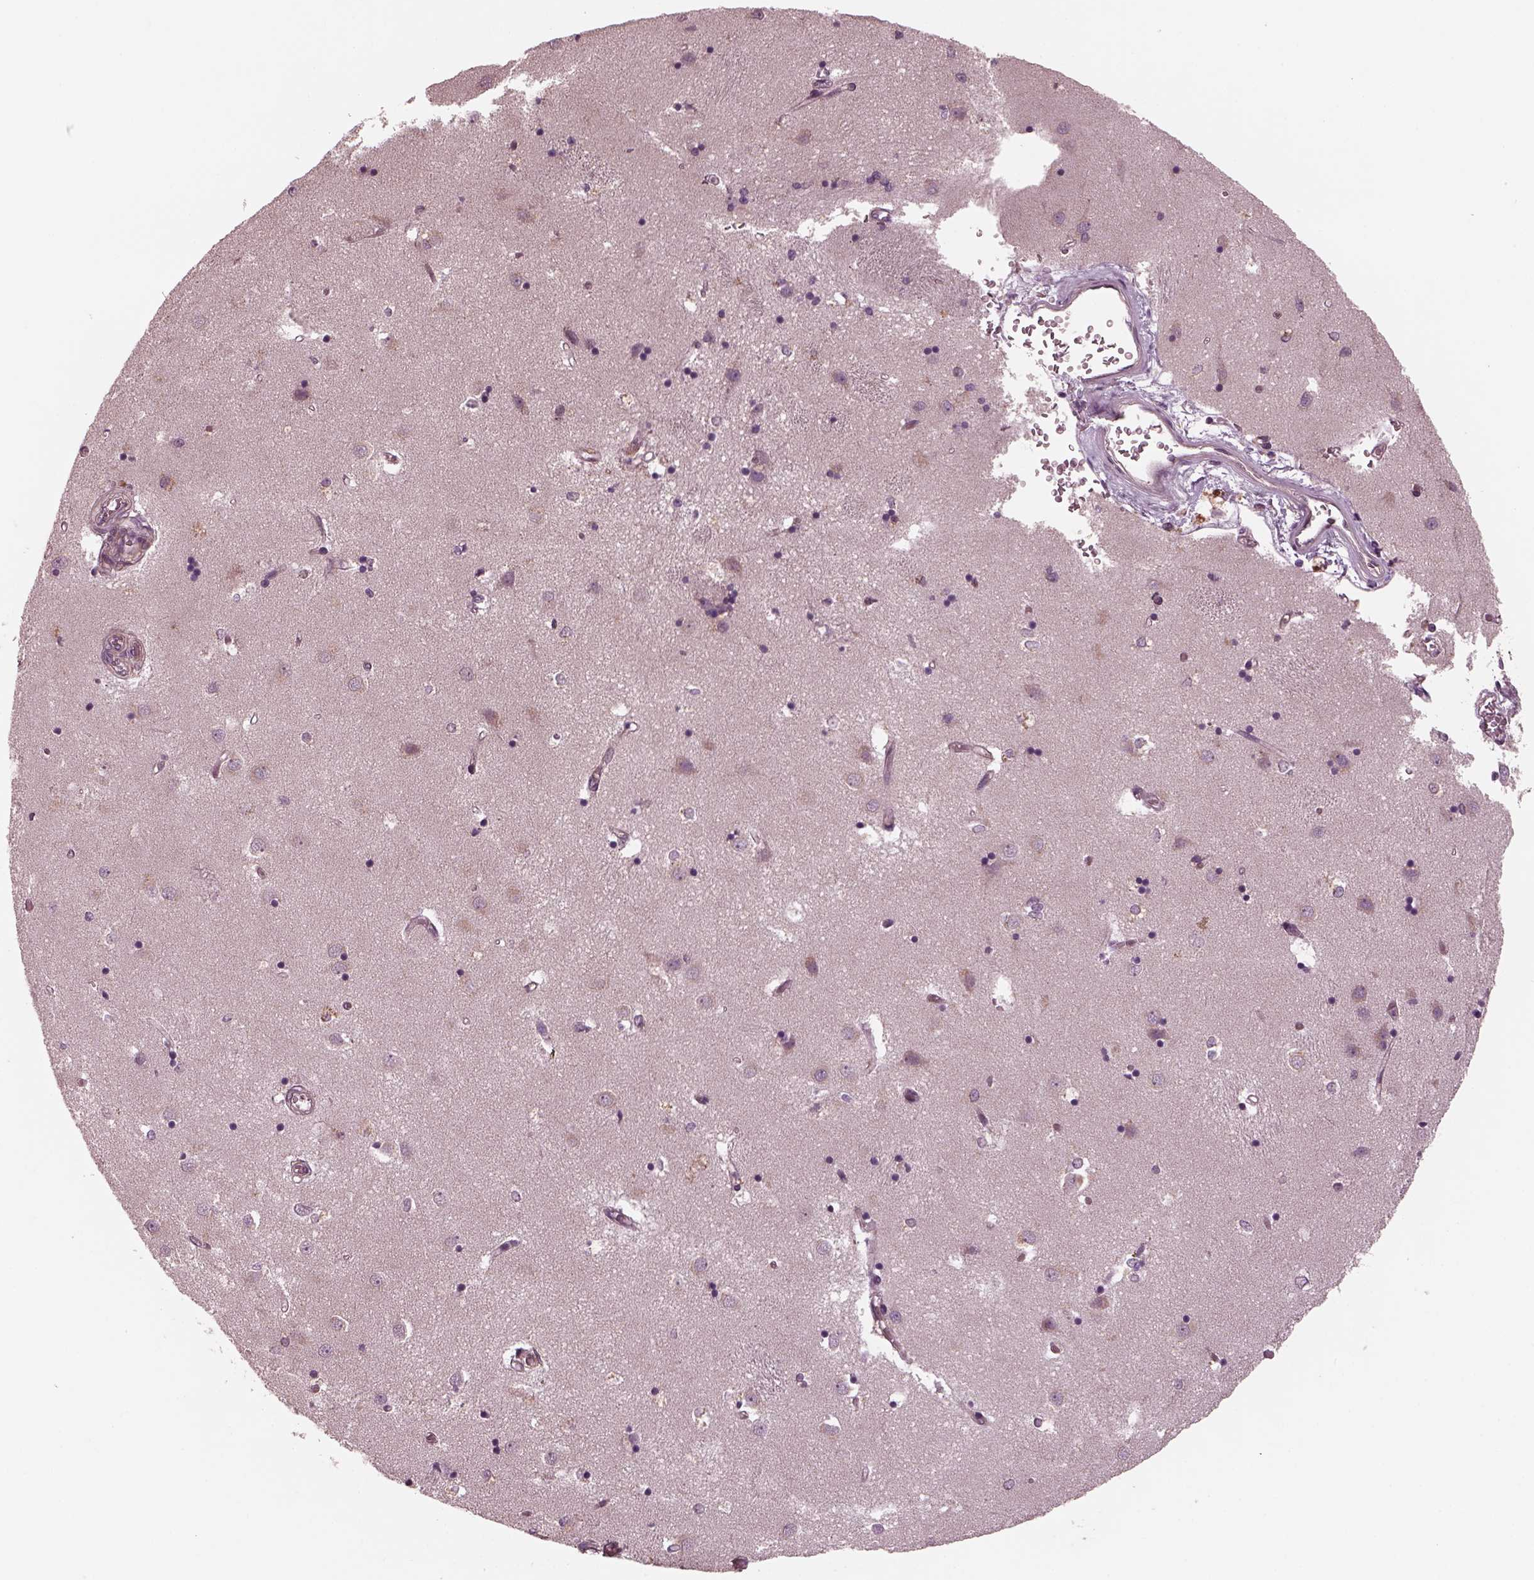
{"staining": {"intensity": "moderate", "quantity": "<25%", "location": "cytoplasmic/membranous"}, "tissue": "caudate", "cell_type": "Glial cells", "image_type": "normal", "snomed": [{"axis": "morphology", "description": "Normal tissue, NOS"}, {"axis": "topography", "description": "Lateral ventricle wall"}], "caption": "Brown immunohistochemical staining in normal human caudate reveals moderate cytoplasmic/membranous staining in approximately <25% of glial cells.", "gene": "TUBG1", "patient": {"sex": "male", "age": 54}}